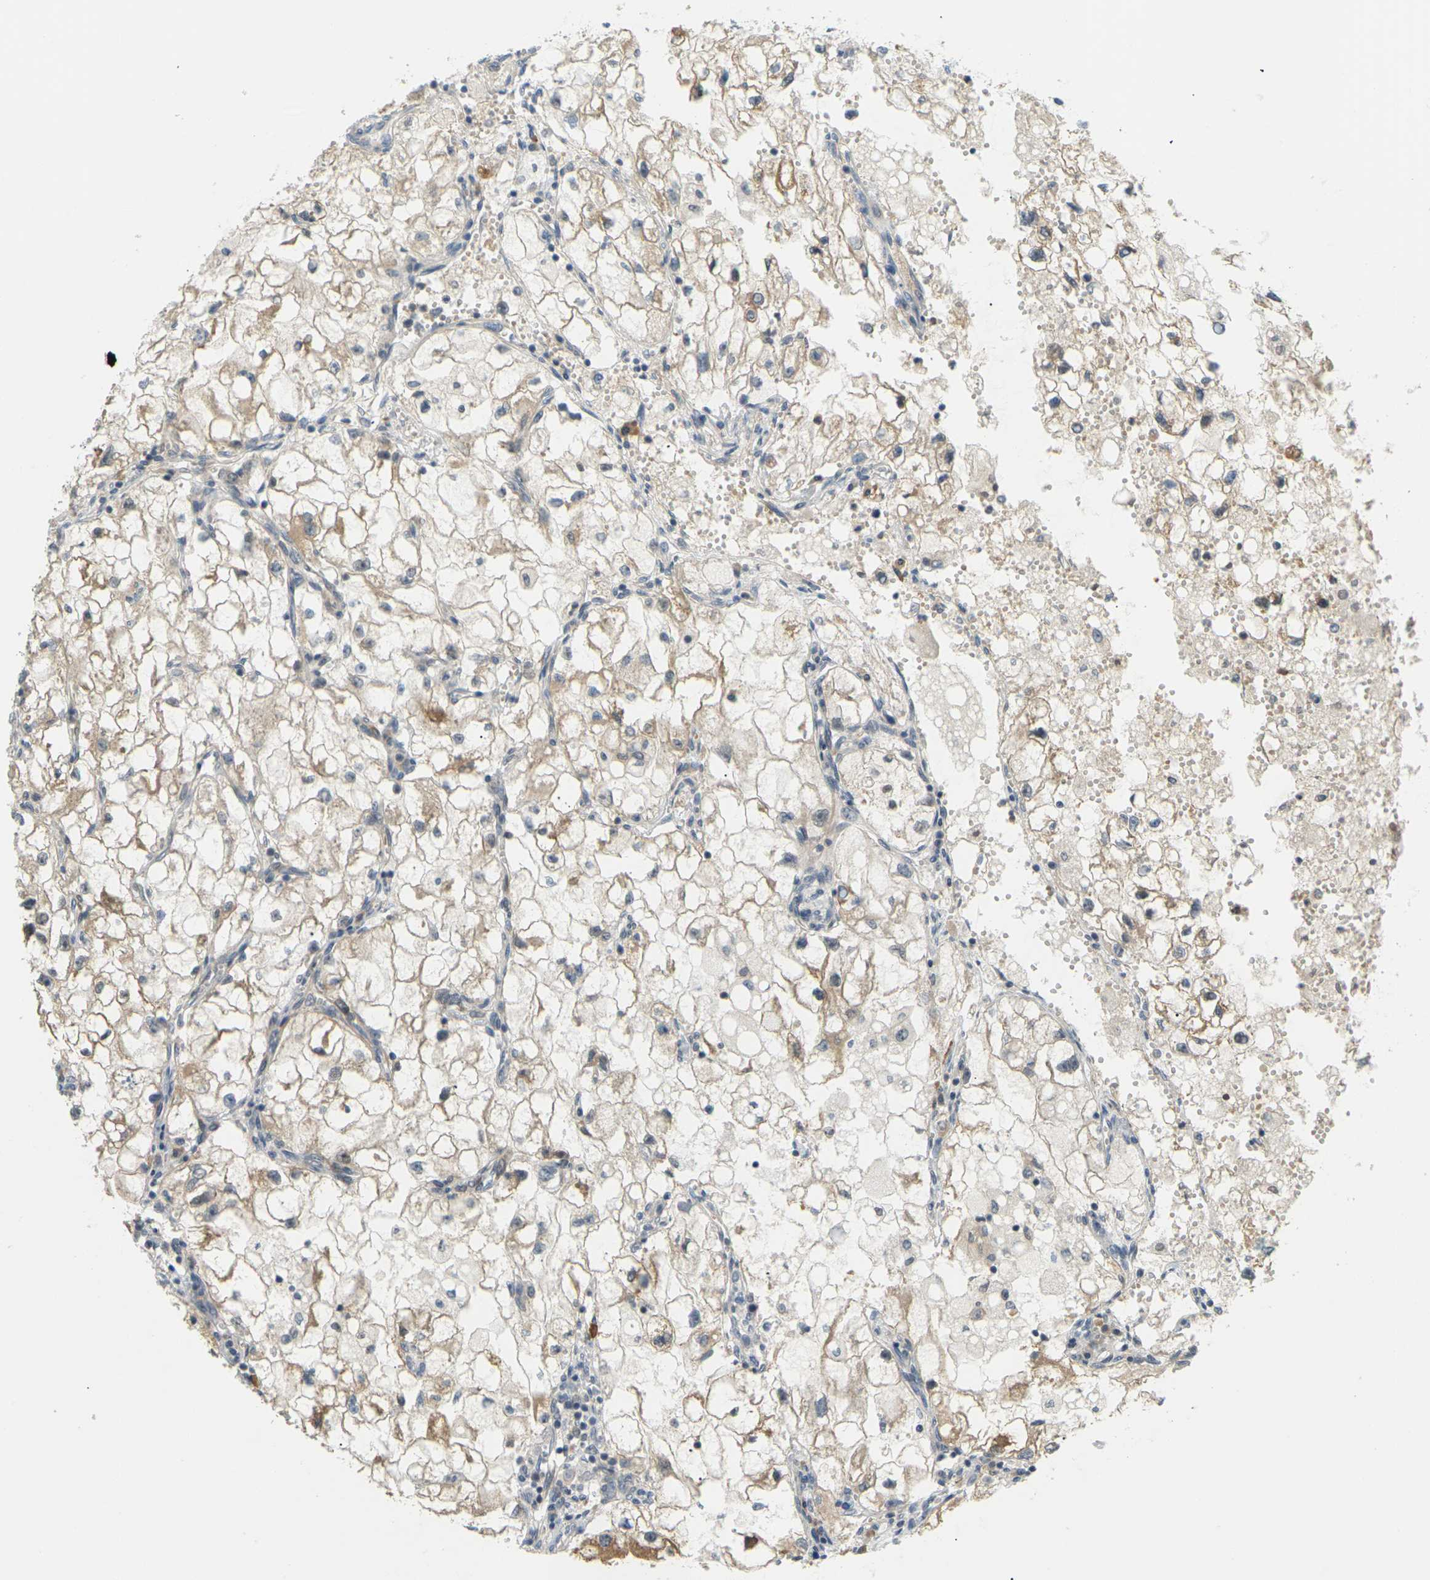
{"staining": {"intensity": "weak", "quantity": ">75%", "location": "cytoplasmic/membranous"}, "tissue": "renal cancer", "cell_type": "Tumor cells", "image_type": "cancer", "snomed": [{"axis": "morphology", "description": "Adenocarcinoma, NOS"}, {"axis": "topography", "description": "Kidney"}], "caption": "Renal adenocarcinoma was stained to show a protein in brown. There is low levels of weak cytoplasmic/membranous staining in about >75% of tumor cells.", "gene": "SOCS6", "patient": {"sex": "female", "age": 70}}